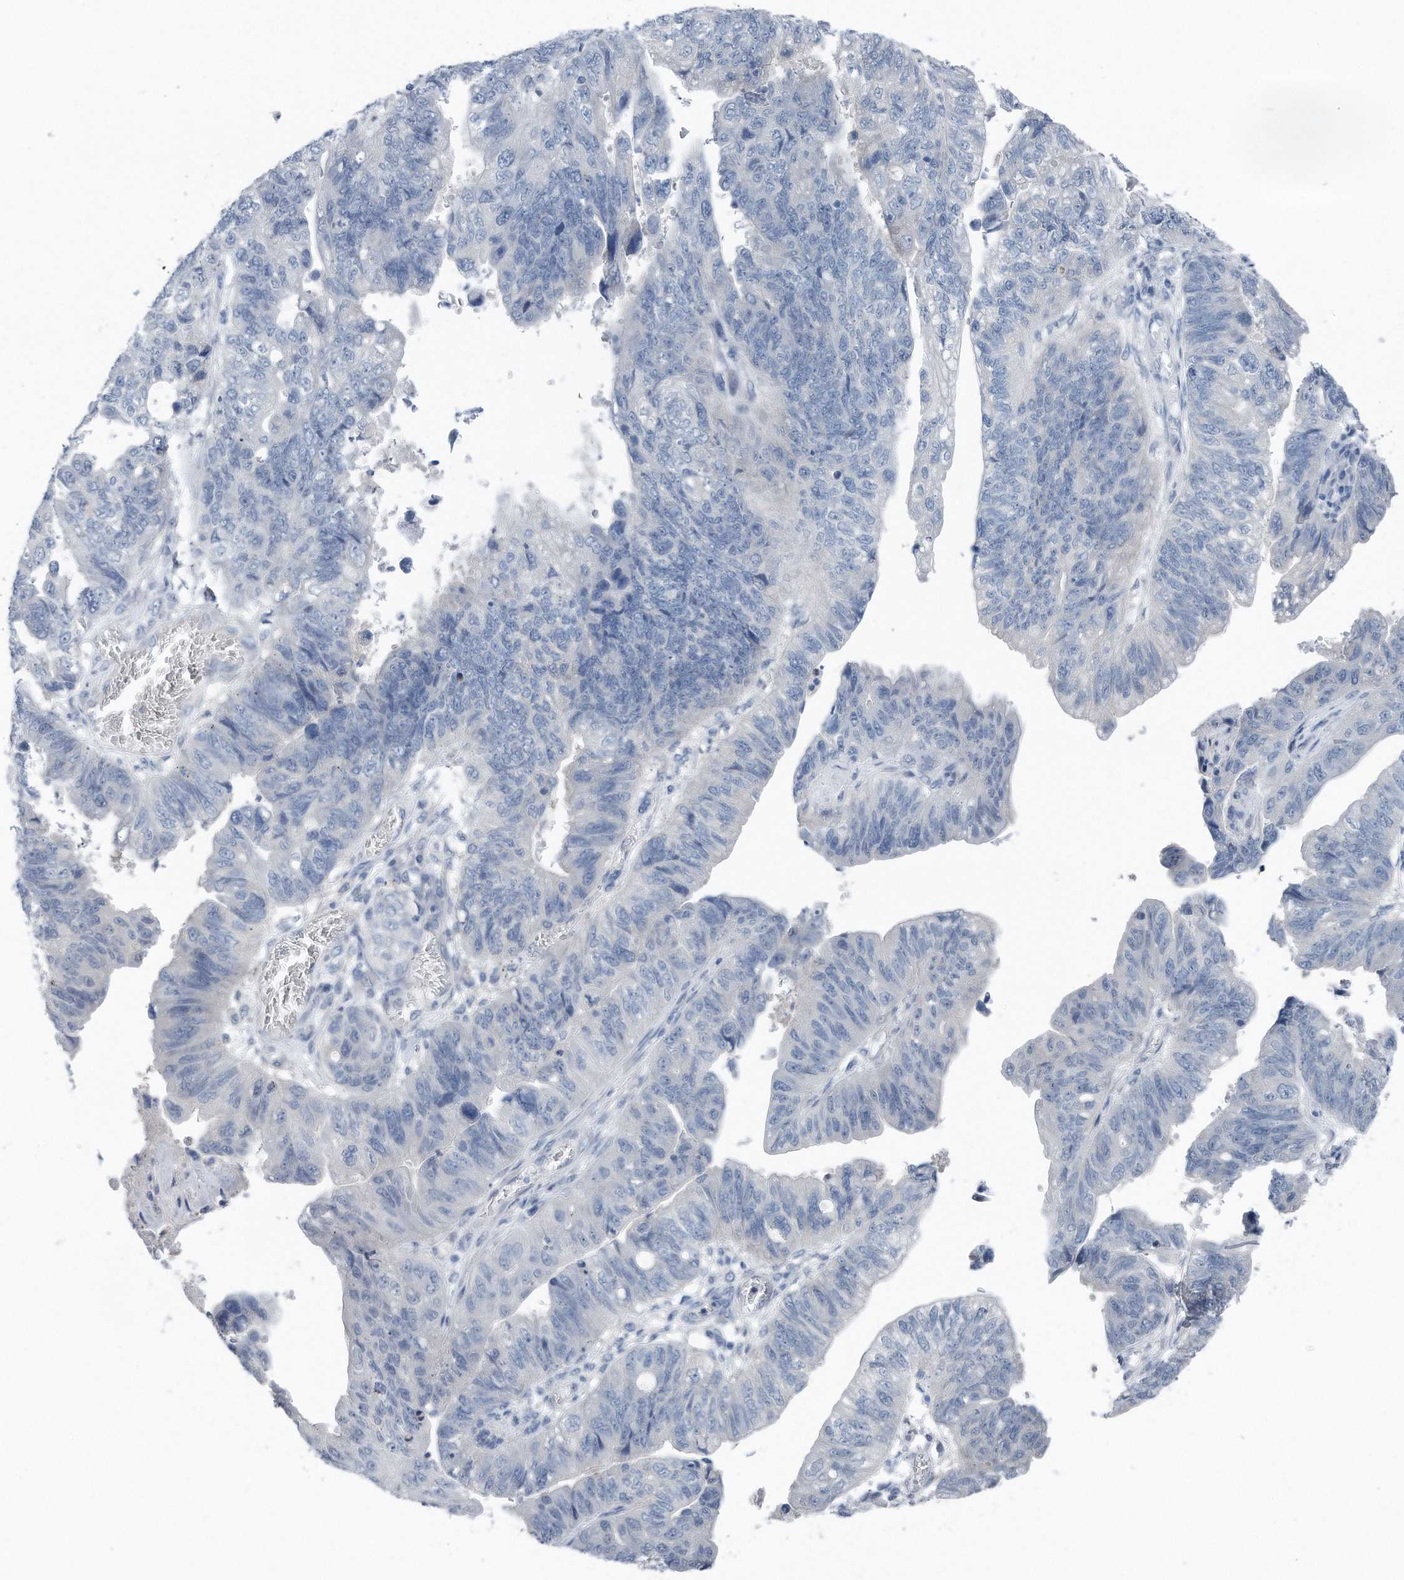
{"staining": {"intensity": "negative", "quantity": "none", "location": "none"}, "tissue": "stomach cancer", "cell_type": "Tumor cells", "image_type": "cancer", "snomed": [{"axis": "morphology", "description": "Adenocarcinoma, NOS"}, {"axis": "topography", "description": "Stomach"}], "caption": "This is an IHC micrograph of stomach cancer (adenocarcinoma). There is no positivity in tumor cells.", "gene": "YRDC", "patient": {"sex": "male", "age": 59}}